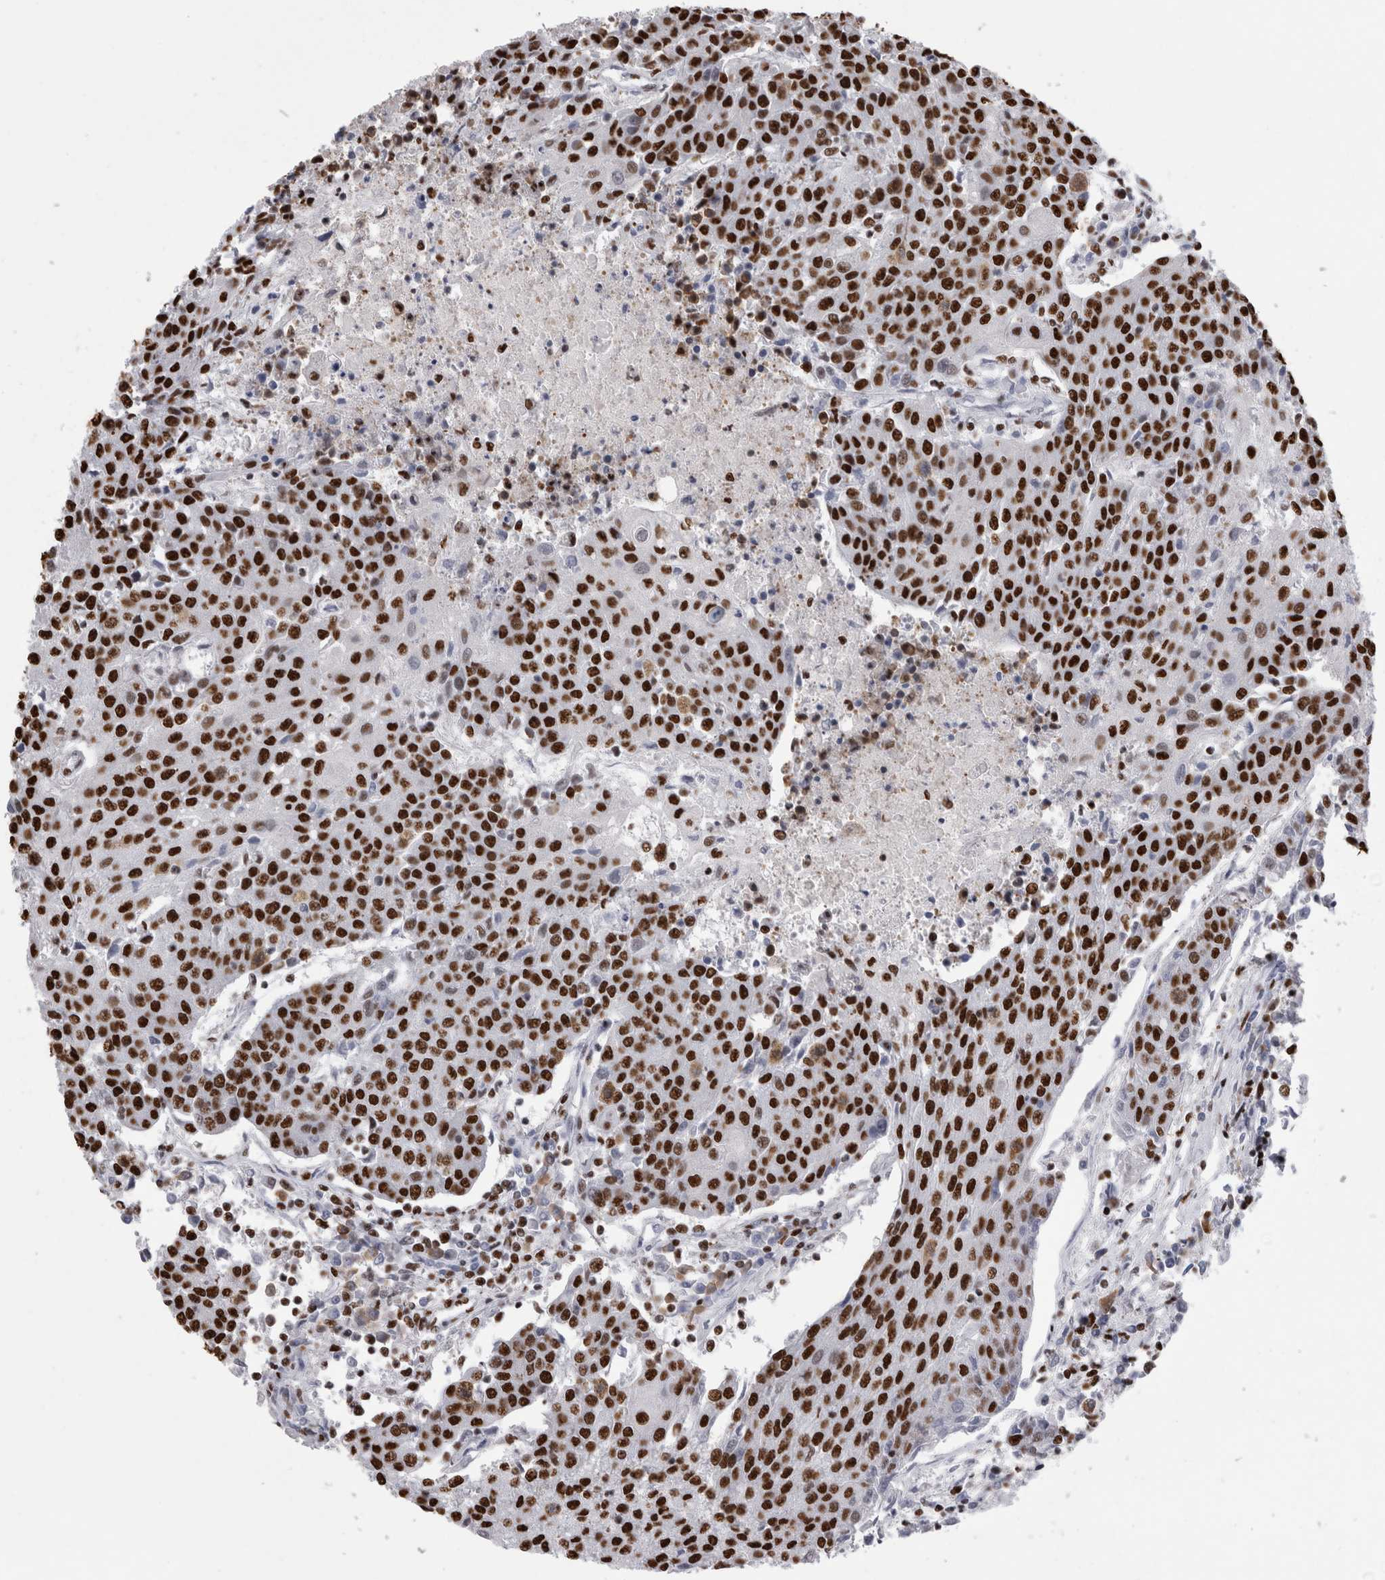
{"staining": {"intensity": "strong", "quantity": ">75%", "location": "nuclear"}, "tissue": "urothelial cancer", "cell_type": "Tumor cells", "image_type": "cancer", "snomed": [{"axis": "morphology", "description": "Urothelial carcinoma, High grade"}, {"axis": "topography", "description": "Urinary bladder"}], "caption": "Protein expression analysis of urothelial carcinoma (high-grade) demonstrates strong nuclear staining in approximately >75% of tumor cells.", "gene": "ALPK3", "patient": {"sex": "female", "age": 85}}